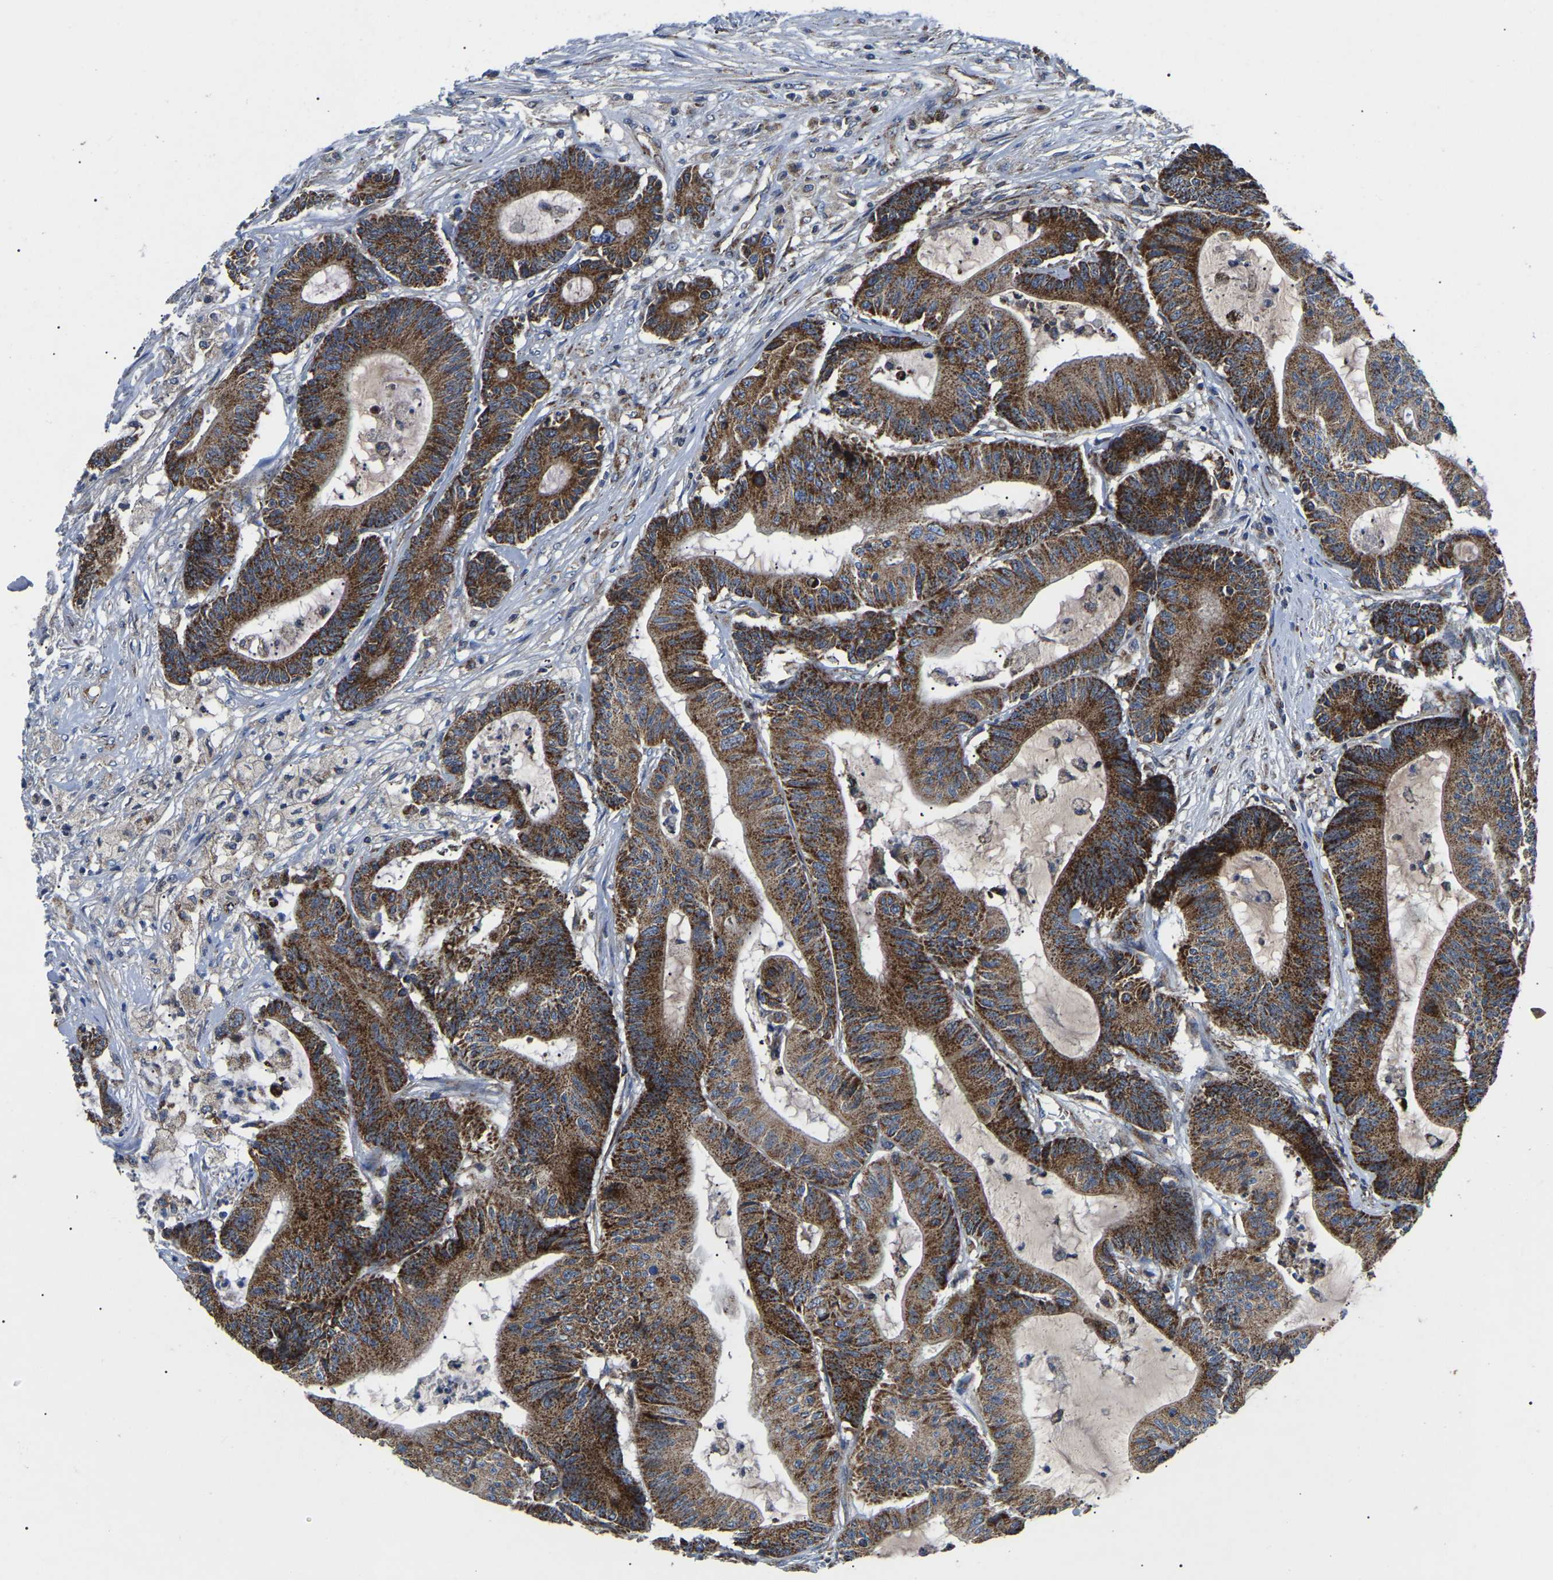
{"staining": {"intensity": "strong", "quantity": ">75%", "location": "cytoplasmic/membranous"}, "tissue": "colorectal cancer", "cell_type": "Tumor cells", "image_type": "cancer", "snomed": [{"axis": "morphology", "description": "Adenocarcinoma, NOS"}, {"axis": "topography", "description": "Colon"}], "caption": "Colorectal cancer (adenocarcinoma) stained with a protein marker demonstrates strong staining in tumor cells.", "gene": "PPM1E", "patient": {"sex": "female", "age": 84}}